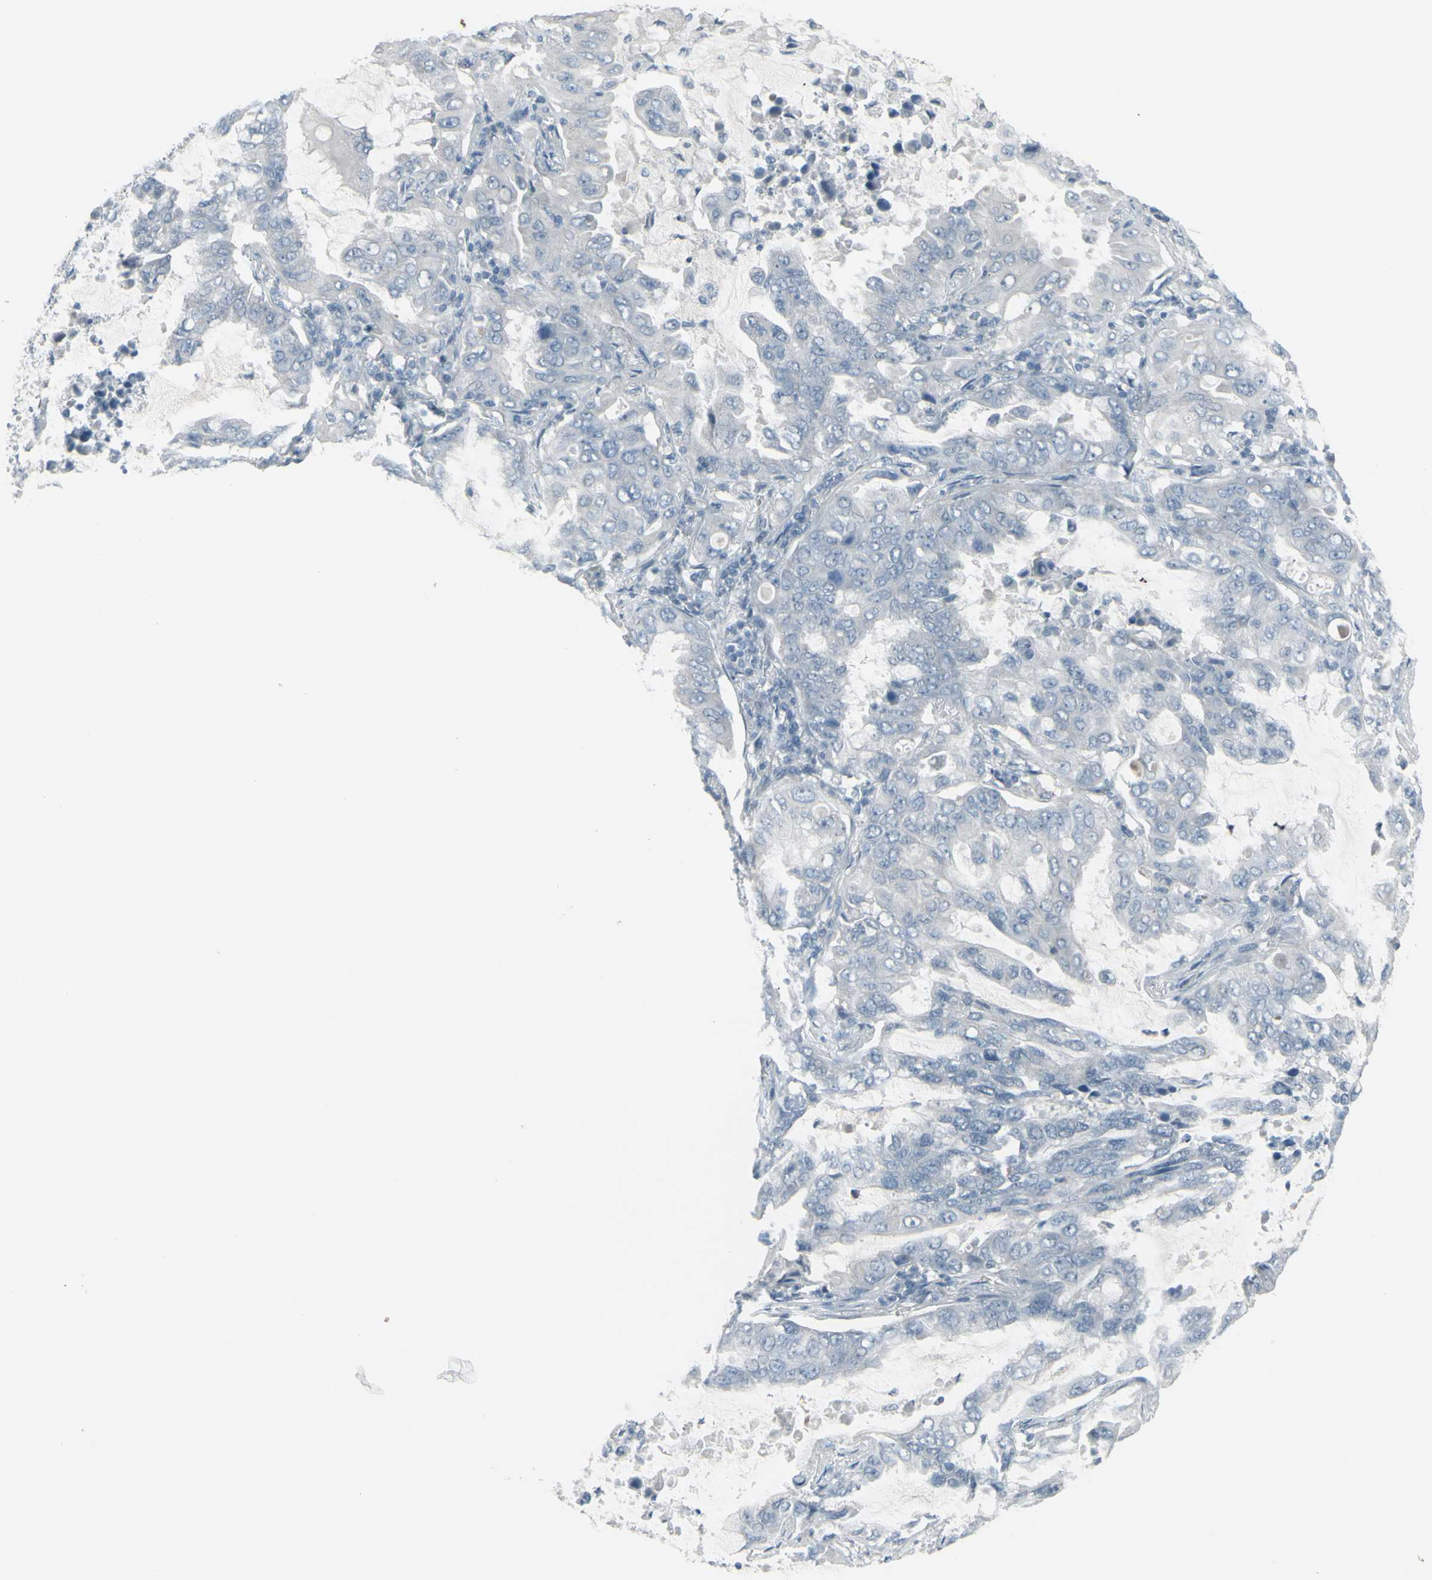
{"staining": {"intensity": "negative", "quantity": "none", "location": "none"}, "tissue": "lung cancer", "cell_type": "Tumor cells", "image_type": "cancer", "snomed": [{"axis": "morphology", "description": "Adenocarcinoma, NOS"}, {"axis": "topography", "description": "Lung"}], "caption": "High magnification brightfield microscopy of lung adenocarcinoma stained with DAB (brown) and counterstained with hematoxylin (blue): tumor cells show no significant staining. The staining is performed using DAB (3,3'-diaminobenzidine) brown chromogen with nuclei counter-stained in using hematoxylin.", "gene": "RAB3A", "patient": {"sex": "male", "age": 64}}